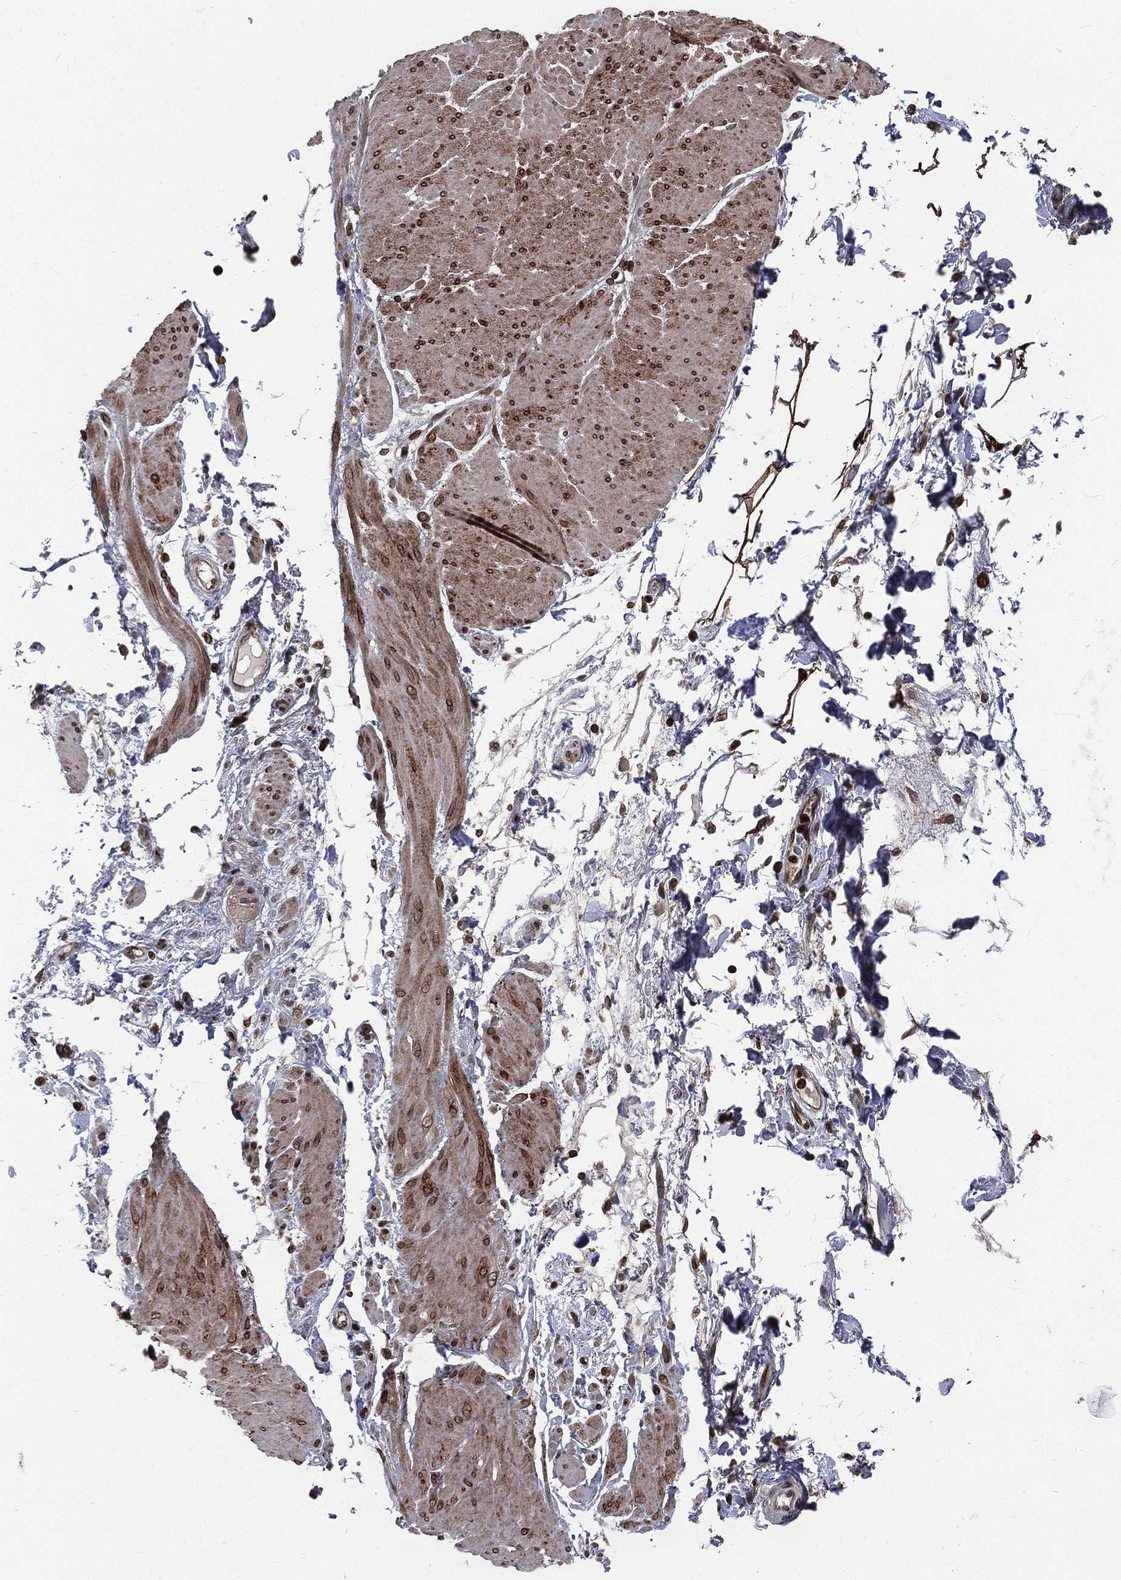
{"staining": {"intensity": "strong", "quantity": "<25%", "location": "nuclear"}, "tissue": "smooth muscle", "cell_type": "Smooth muscle cells", "image_type": "normal", "snomed": [{"axis": "morphology", "description": "Normal tissue, NOS"}, {"axis": "topography", "description": "Smooth muscle"}, {"axis": "topography", "description": "Anal"}], "caption": "Smooth muscle stained with immunohistochemistry displays strong nuclear positivity in about <25% of smooth muscle cells.", "gene": "LBR", "patient": {"sex": "male", "age": 83}}